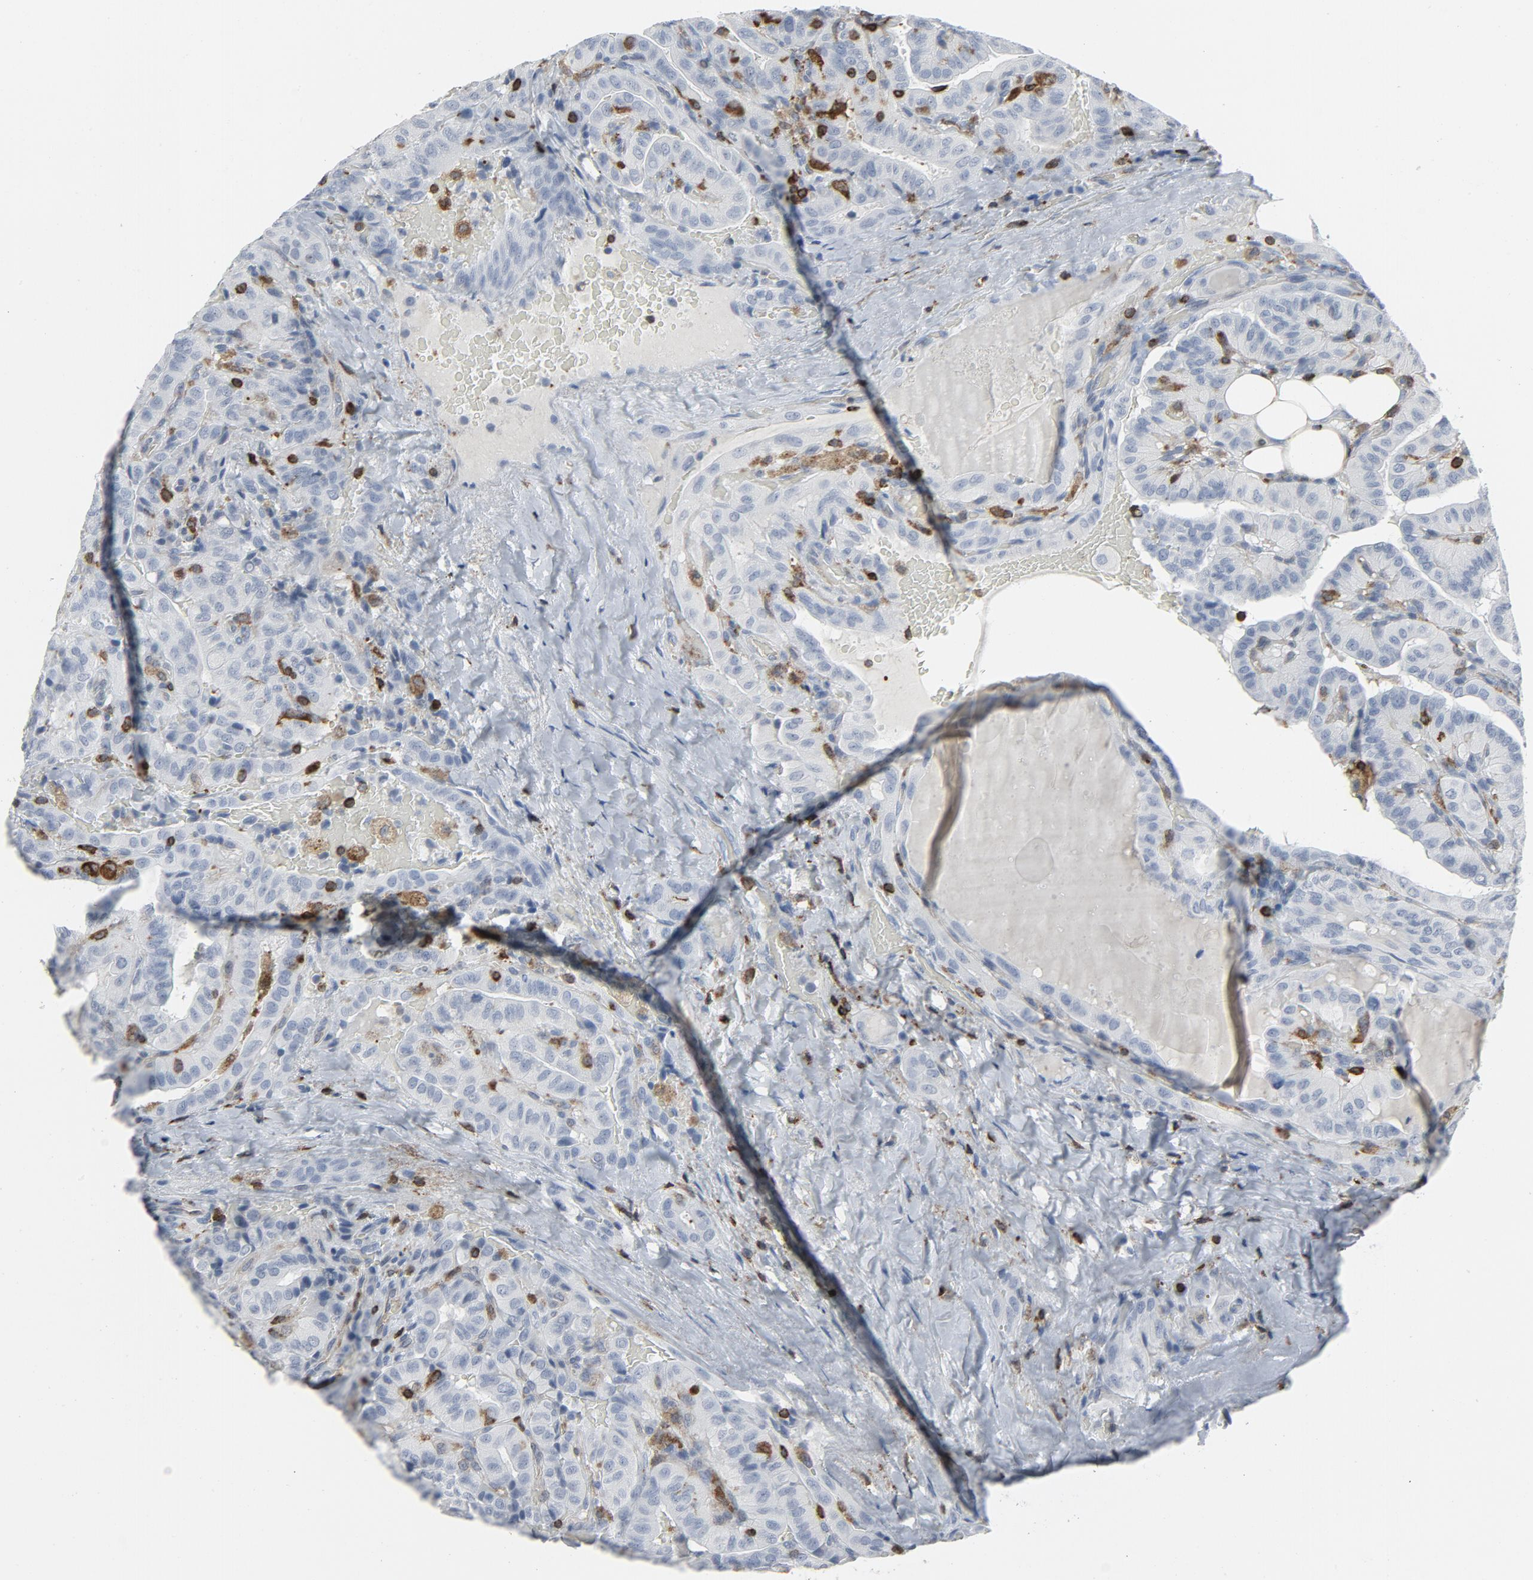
{"staining": {"intensity": "negative", "quantity": "none", "location": "none"}, "tissue": "thyroid cancer", "cell_type": "Tumor cells", "image_type": "cancer", "snomed": [{"axis": "morphology", "description": "Papillary adenocarcinoma, NOS"}, {"axis": "topography", "description": "Thyroid gland"}], "caption": "A high-resolution photomicrograph shows IHC staining of papillary adenocarcinoma (thyroid), which reveals no significant staining in tumor cells. (Stains: DAB (3,3'-diaminobenzidine) immunohistochemistry (IHC) with hematoxylin counter stain, Microscopy: brightfield microscopy at high magnification).", "gene": "LCP2", "patient": {"sex": "male", "age": 77}}